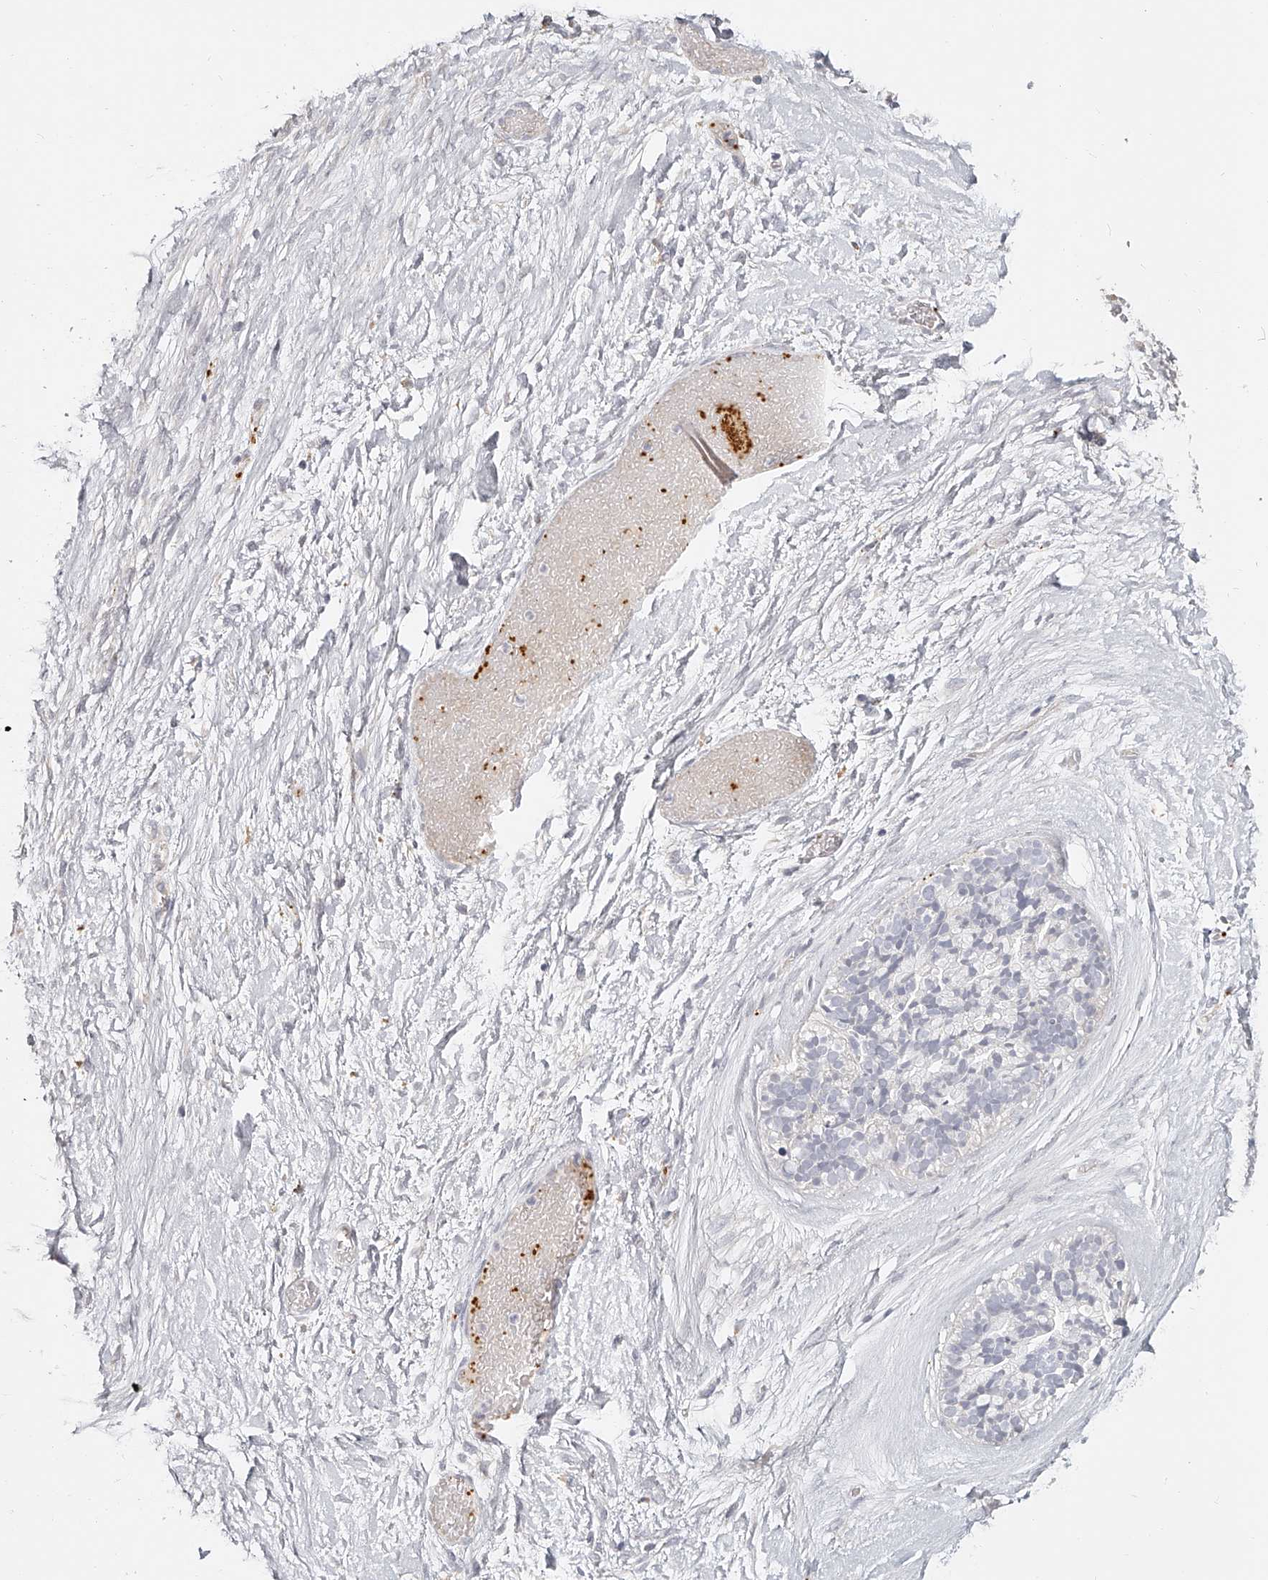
{"staining": {"intensity": "negative", "quantity": "none", "location": "none"}, "tissue": "ovarian cancer", "cell_type": "Tumor cells", "image_type": "cancer", "snomed": [{"axis": "morphology", "description": "Cystadenocarcinoma, serous, NOS"}, {"axis": "topography", "description": "Ovary"}], "caption": "This is an immunohistochemistry (IHC) photomicrograph of human ovarian cancer. There is no positivity in tumor cells.", "gene": "ITGB3", "patient": {"sex": "female", "age": 56}}